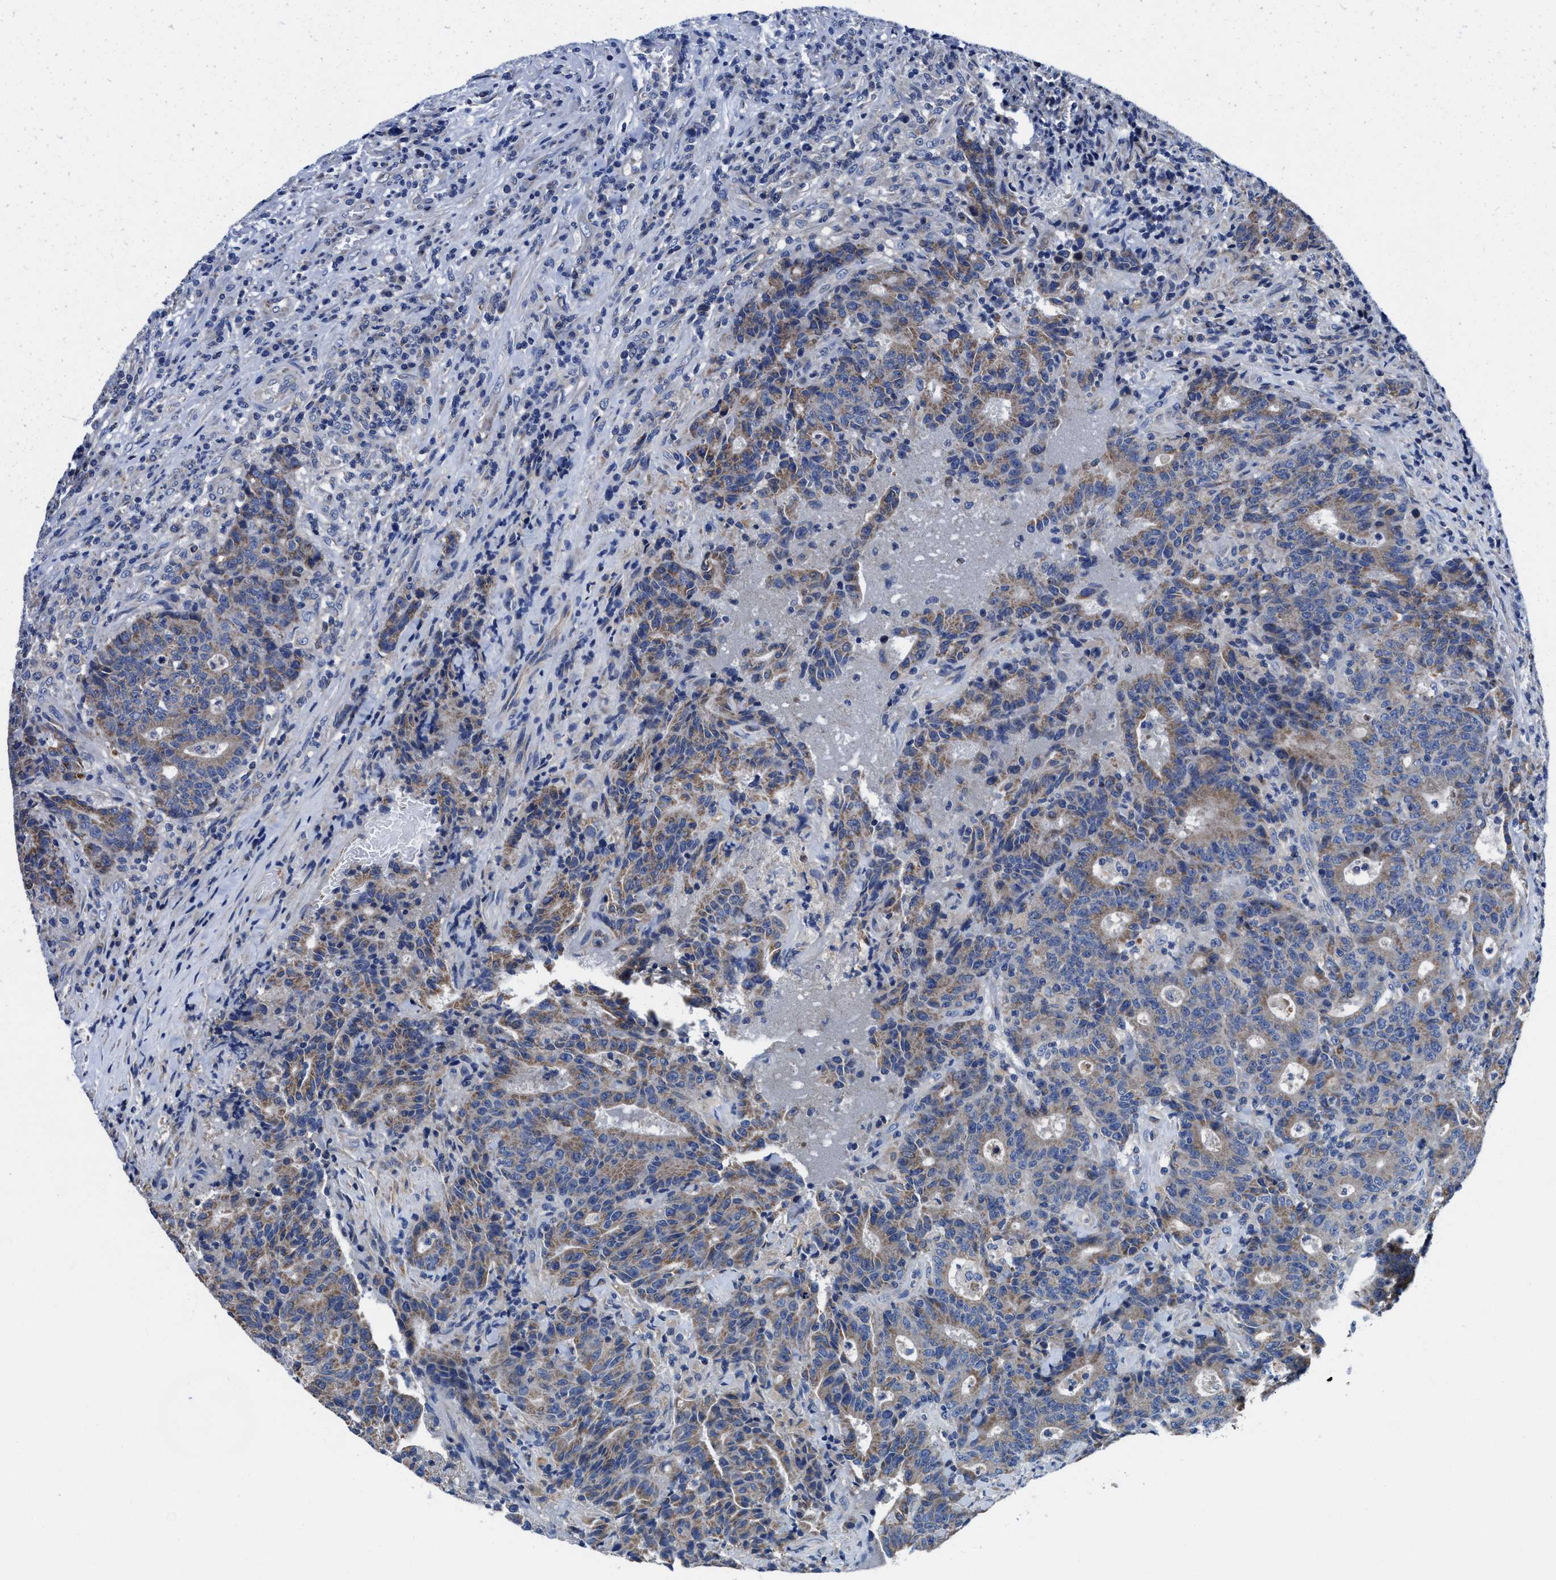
{"staining": {"intensity": "moderate", "quantity": "25%-75%", "location": "cytoplasmic/membranous"}, "tissue": "colorectal cancer", "cell_type": "Tumor cells", "image_type": "cancer", "snomed": [{"axis": "morphology", "description": "Adenocarcinoma, NOS"}, {"axis": "topography", "description": "Colon"}], "caption": "DAB (3,3'-diaminobenzidine) immunohistochemical staining of human adenocarcinoma (colorectal) shows moderate cytoplasmic/membranous protein staining in about 25%-75% of tumor cells.", "gene": "TMEM30A", "patient": {"sex": "female", "age": 75}}